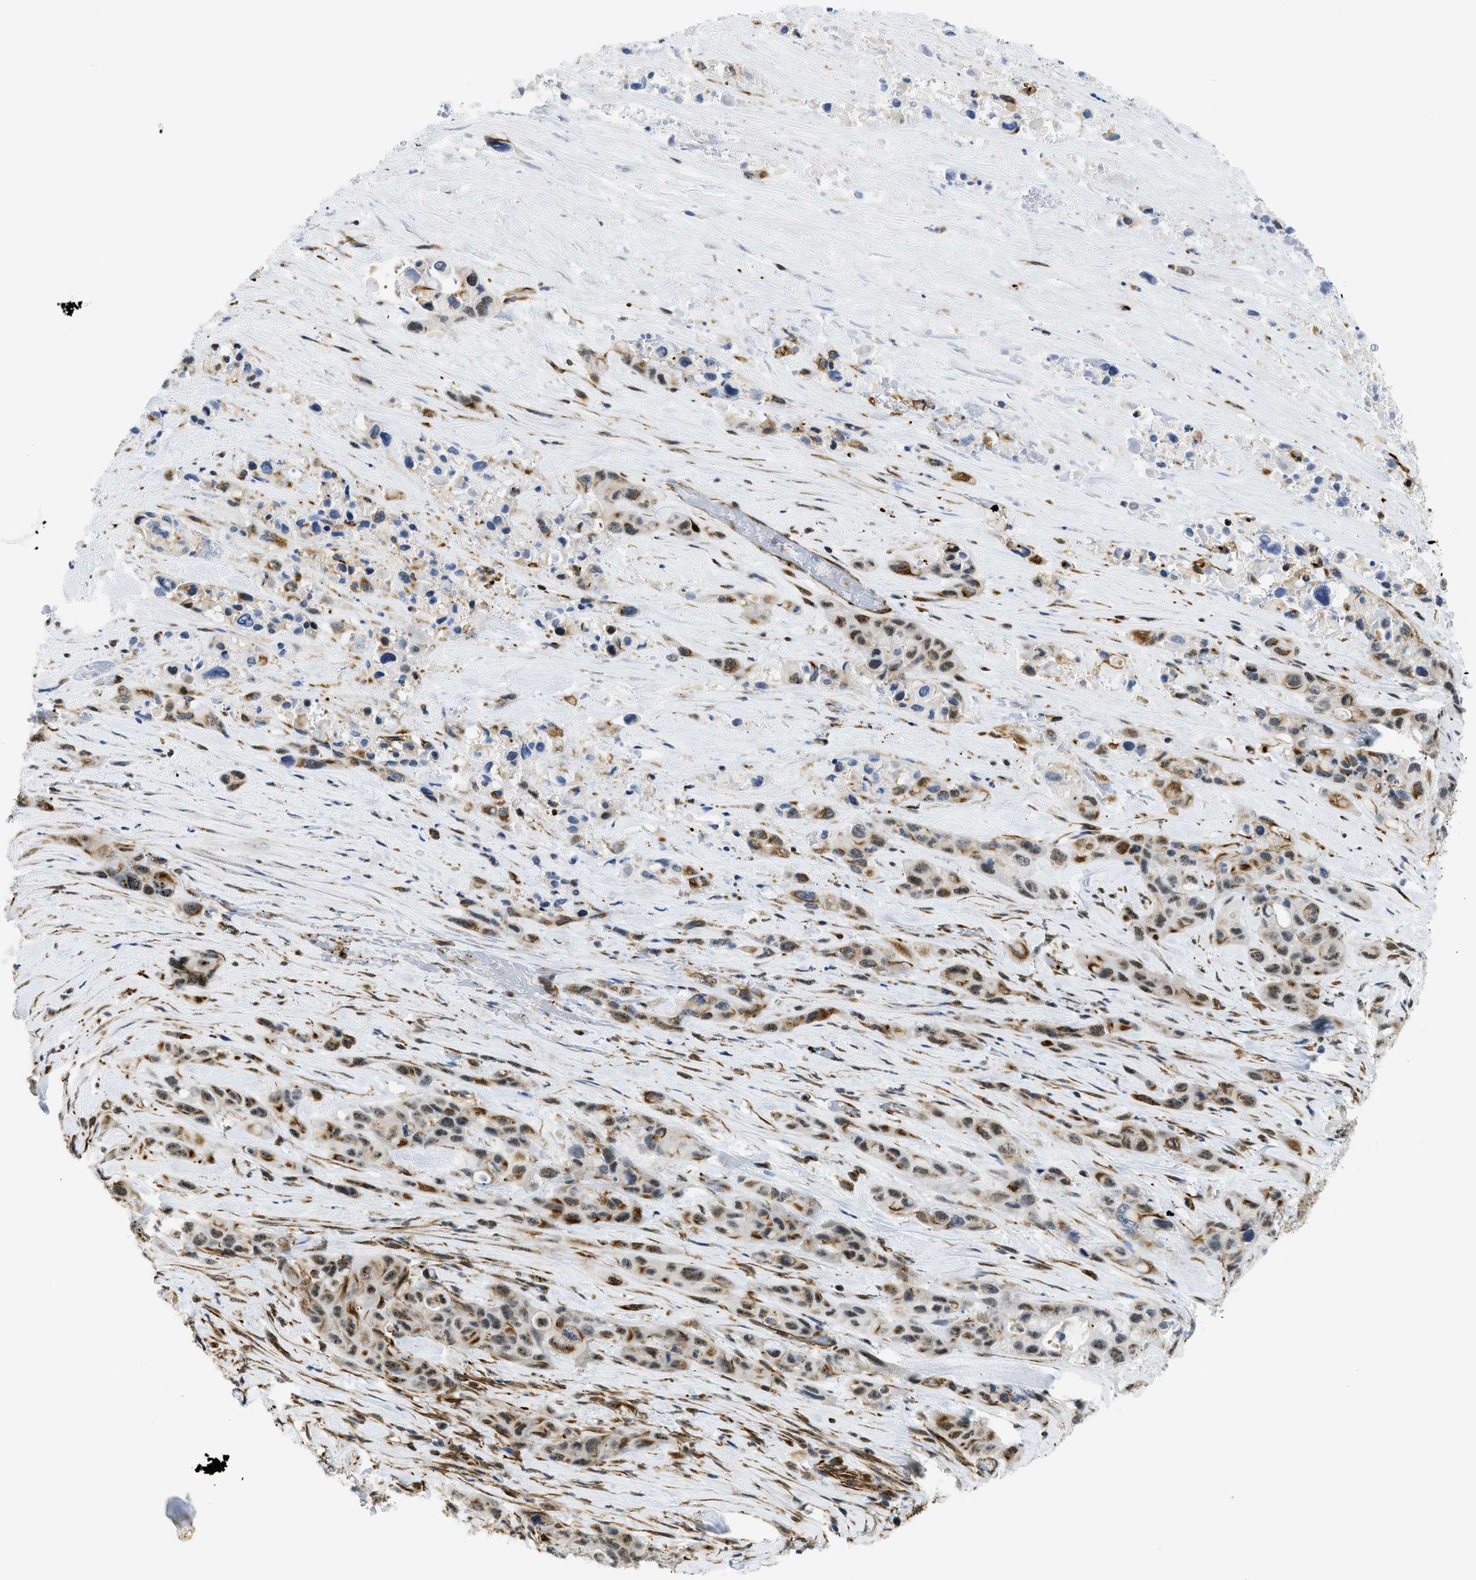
{"staining": {"intensity": "moderate", "quantity": "25%-75%", "location": "cytoplasmic/membranous,nuclear"}, "tissue": "pancreatic cancer", "cell_type": "Tumor cells", "image_type": "cancer", "snomed": [{"axis": "morphology", "description": "Adenocarcinoma, NOS"}, {"axis": "topography", "description": "Pancreas"}], "caption": "Immunohistochemistry image of neoplastic tissue: human pancreatic adenocarcinoma stained using IHC reveals medium levels of moderate protein expression localized specifically in the cytoplasmic/membranous and nuclear of tumor cells, appearing as a cytoplasmic/membranous and nuclear brown color.", "gene": "LRRC8B", "patient": {"sex": "male", "age": 53}}